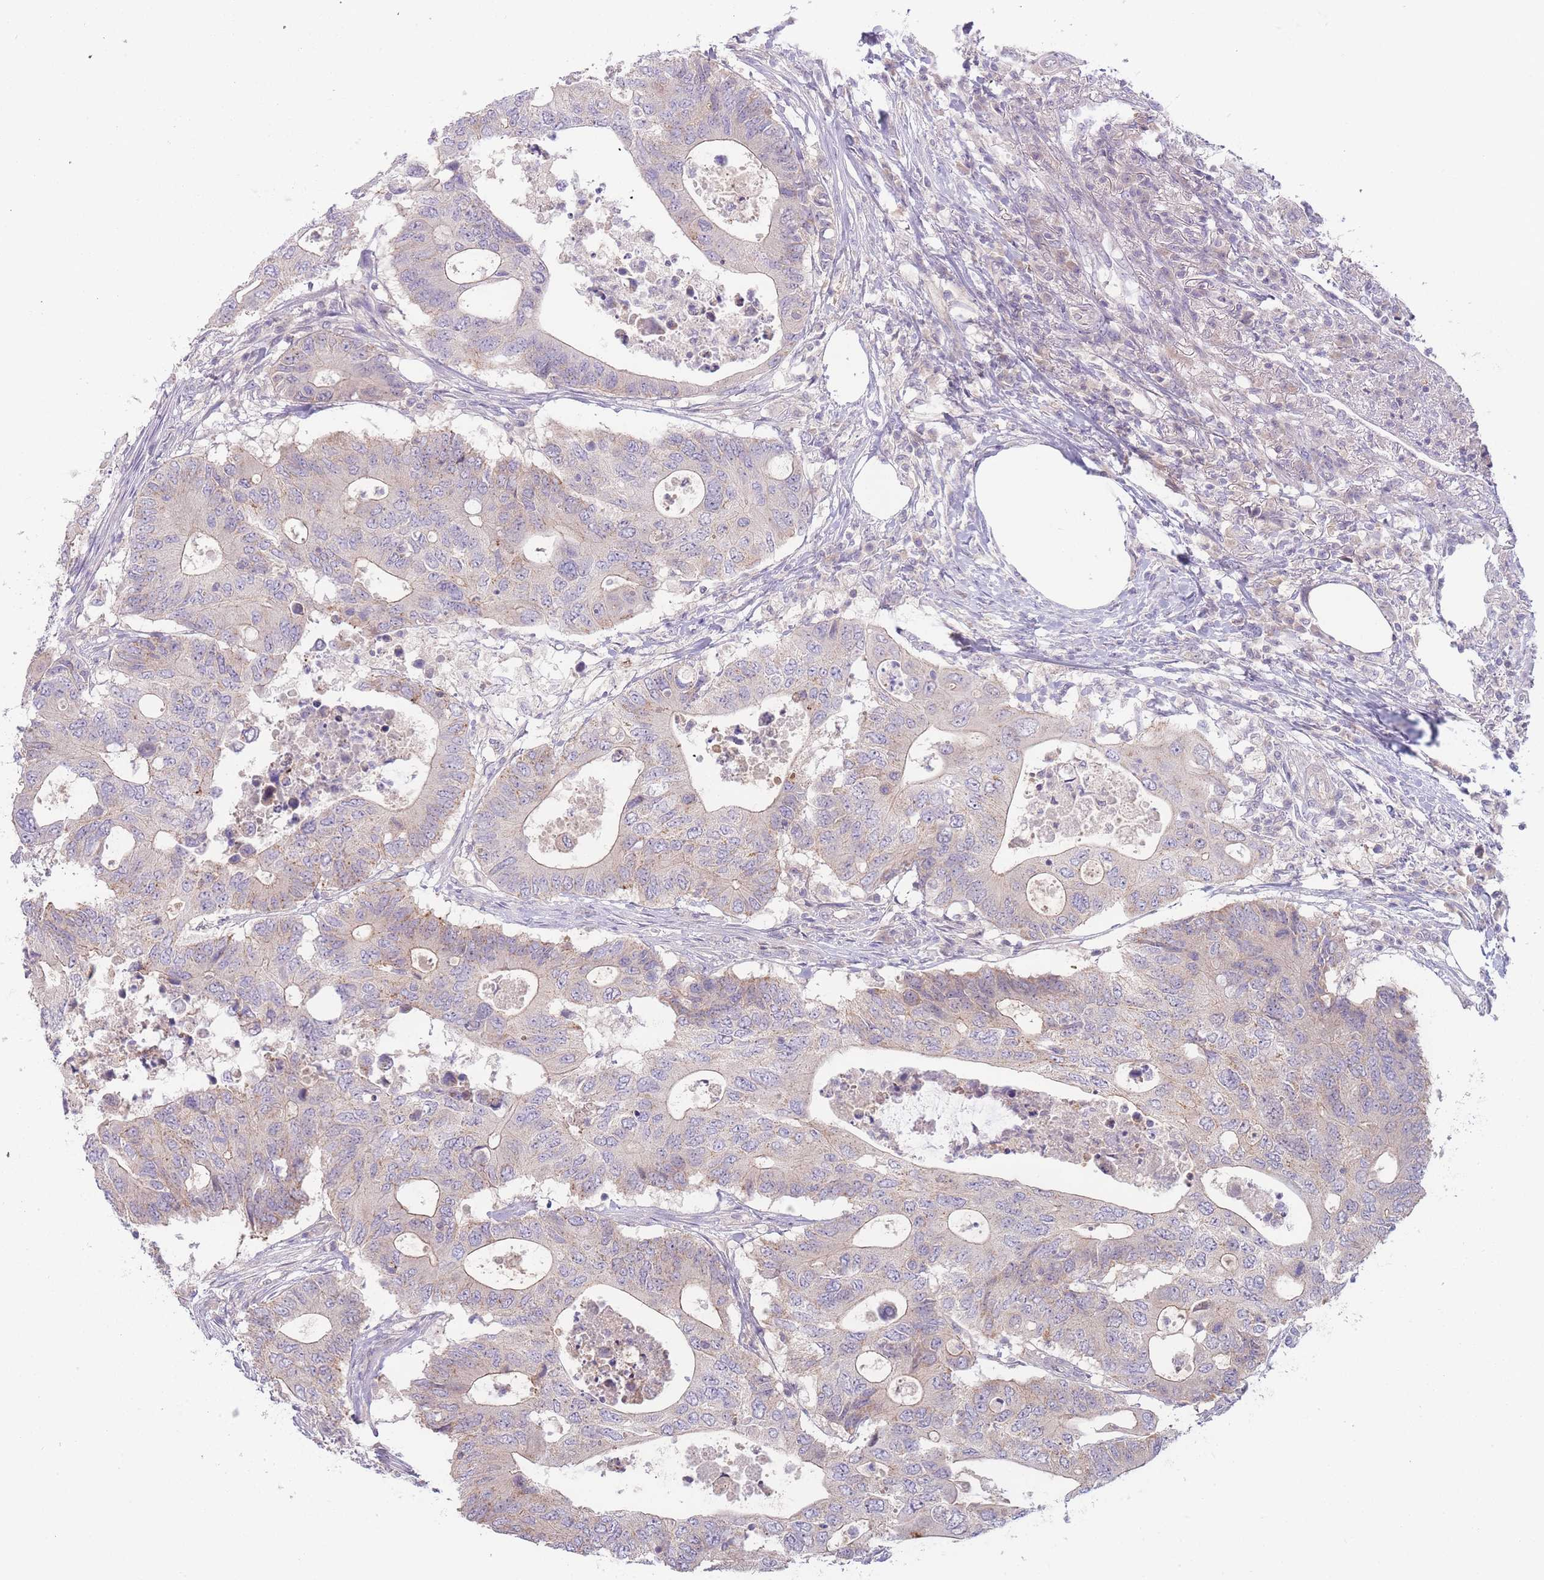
{"staining": {"intensity": "weak", "quantity": "<25%", "location": "cytoplasmic/membranous"}, "tissue": "colorectal cancer", "cell_type": "Tumor cells", "image_type": "cancer", "snomed": [{"axis": "morphology", "description": "Adenocarcinoma, NOS"}, {"axis": "topography", "description": "Colon"}], "caption": "Immunohistochemistry (IHC) micrograph of neoplastic tissue: human colorectal cancer stained with DAB (3,3'-diaminobenzidine) shows no significant protein staining in tumor cells.", "gene": "SPHKAP", "patient": {"sex": "male", "age": 71}}